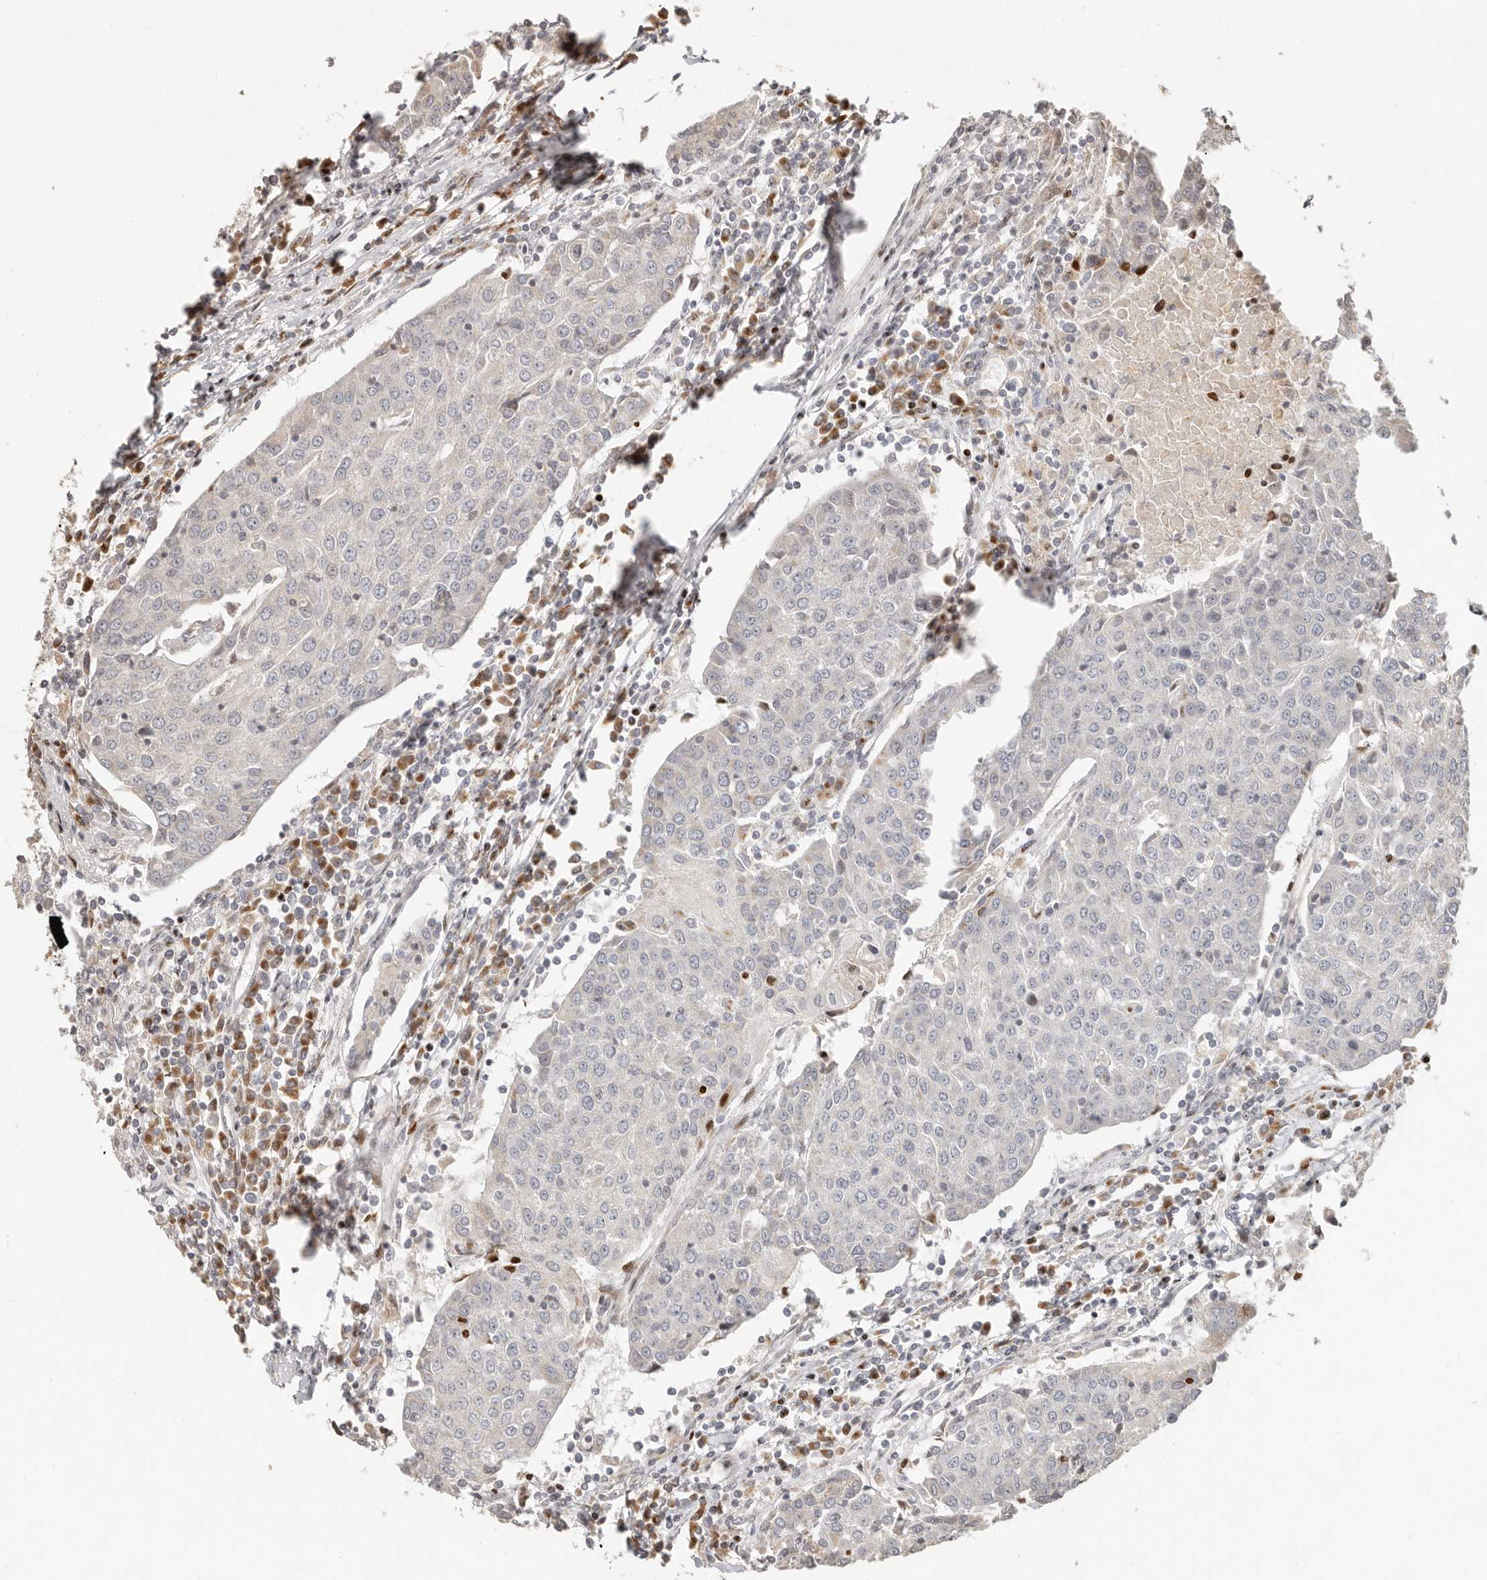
{"staining": {"intensity": "negative", "quantity": "none", "location": "none"}, "tissue": "urothelial cancer", "cell_type": "Tumor cells", "image_type": "cancer", "snomed": [{"axis": "morphology", "description": "Urothelial carcinoma, High grade"}, {"axis": "topography", "description": "Urinary bladder"}], "caption": "This photomicrograph is of urothelial cancer stained with immunohistochemistry (IHC) to label a protein in brown with the nuclei are counter-stained blue. There is no expression in tumor cells.", "gene": "TRIM4", "patient": {"sex": "female", "age": 85}}